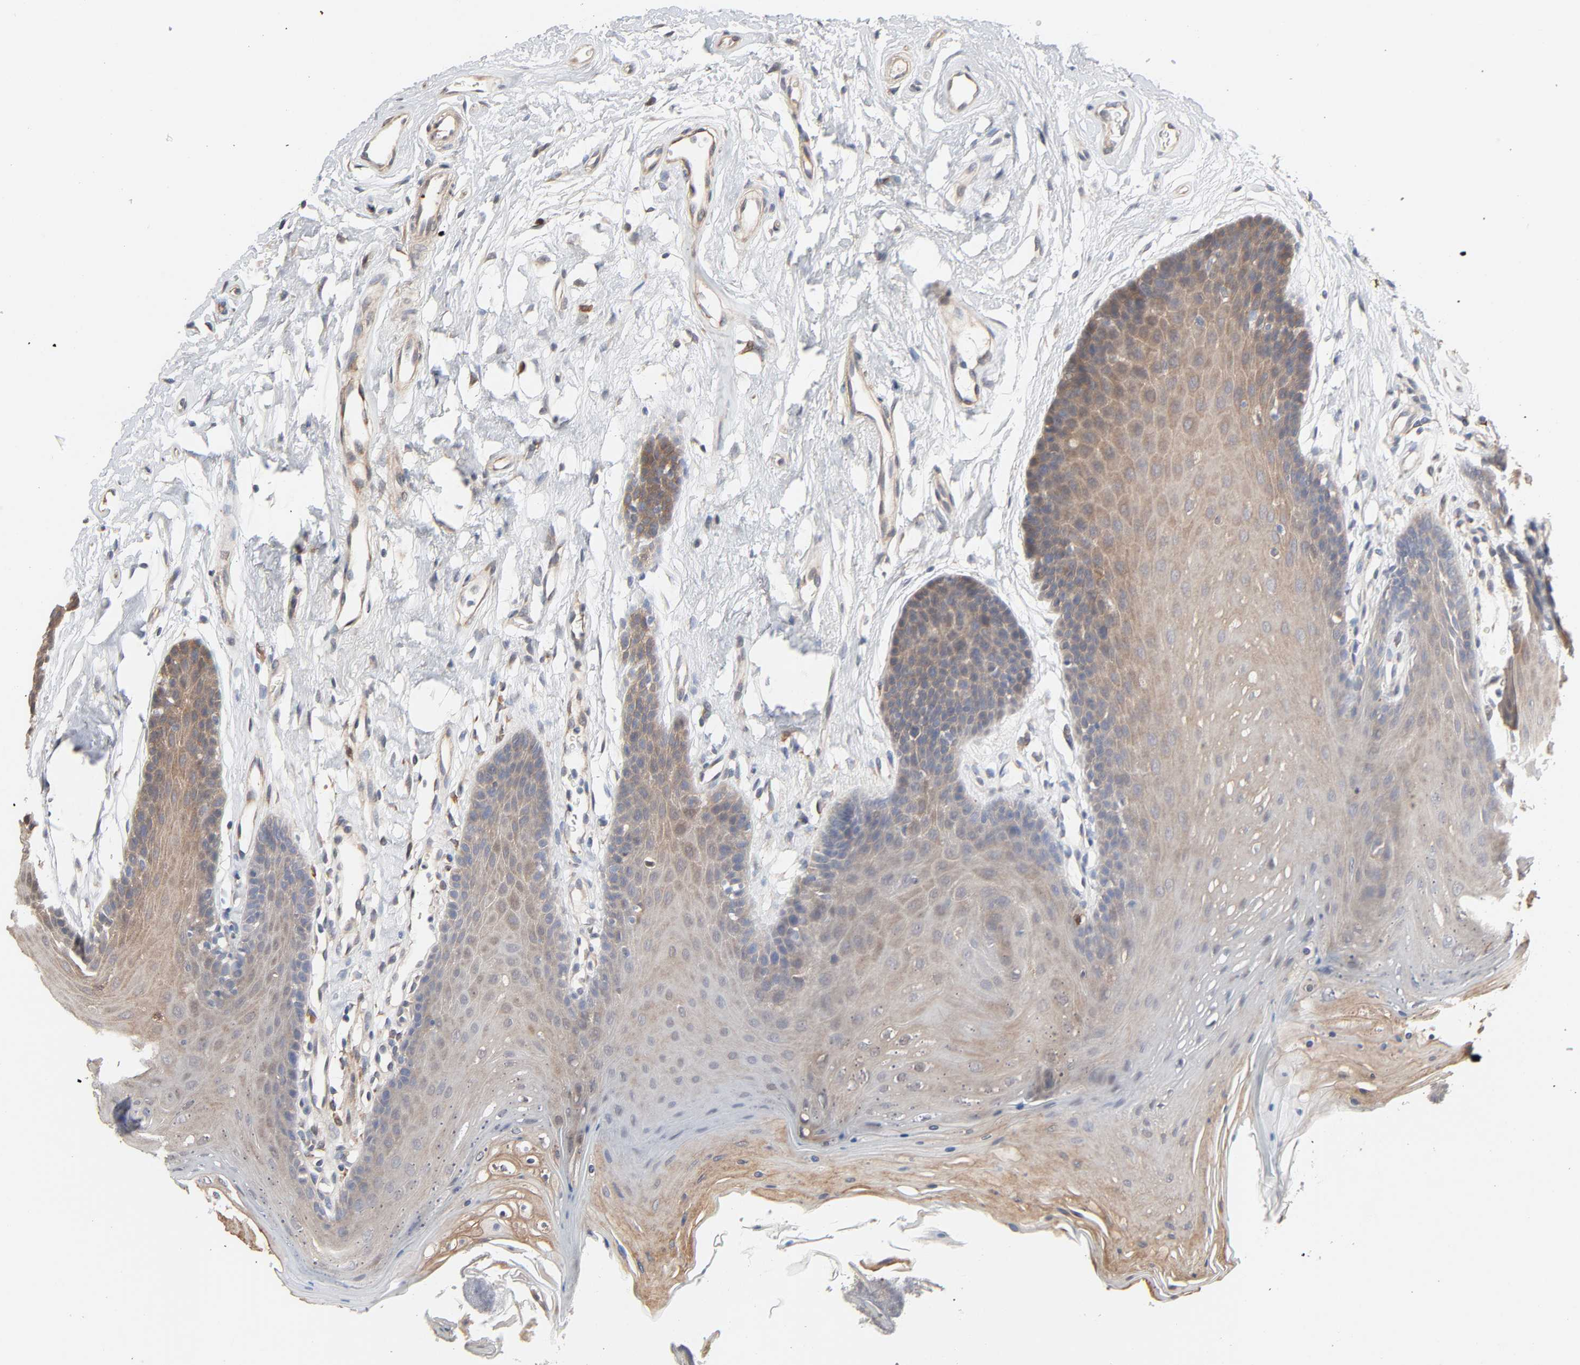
{"staining": {"intensity": "weak", "quantity": "25%-75%", "location": "cytoplasmic/membranous,nuclear"}, "tissue": "oral mucosa", "cell_type": "Squamous epithelial cells", "image_type": "normal", "snomed": [{"axis": "morphology", "description": "Normal tissue, NOS"}, {"axis": "topography", "description": "Oral tissue"}], "caption": "Protein expression analysis of normal oral mucosa exhibits weak cytoplasmic/membranous,nuclear staining in about 25%-75% of squamous epithelial cells.", "gene": "NDRG2", "patient": {"sex": "male", "age": 62}}